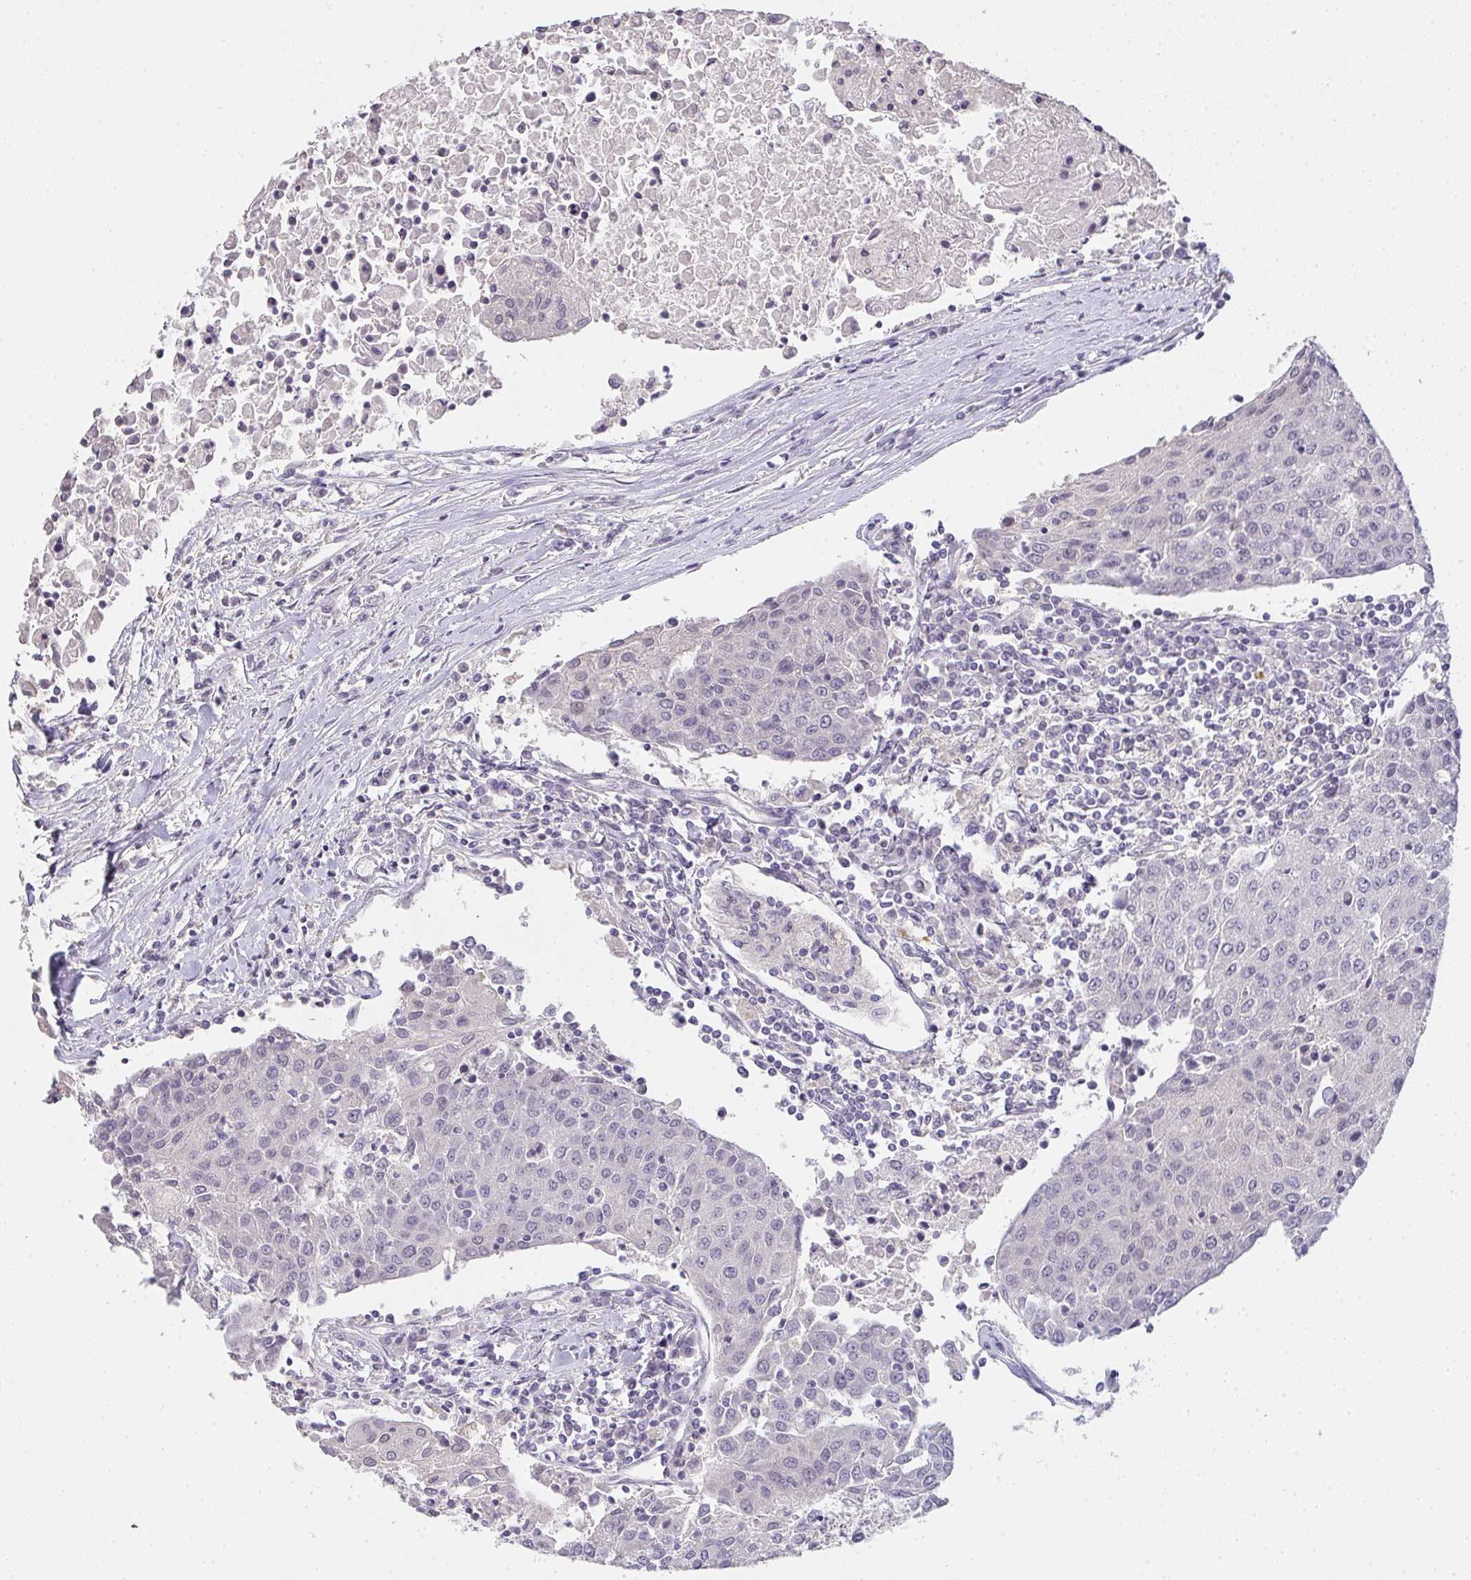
{"staining": {"intensity": "negative", "quantity": "none", "location": "none"}, "tissue": "urothelial cancer", "cell_type": "Tumor cells", "image_type": "cancer", "snomed": [{"axis": "morphology", "description": "Urothelial carcinoma, High grade"}, {"axis": "topography", "description": "Urinary bladder"}], "caption": "Immunohistochemistry (IHC) photomicrograph of human urothelial carcinoma (high-grade) stained for a protein (brown), which shows no staining in tumor cells.", "gene": "TMEM219", "patient": {"sex": "female", "age": 85}}